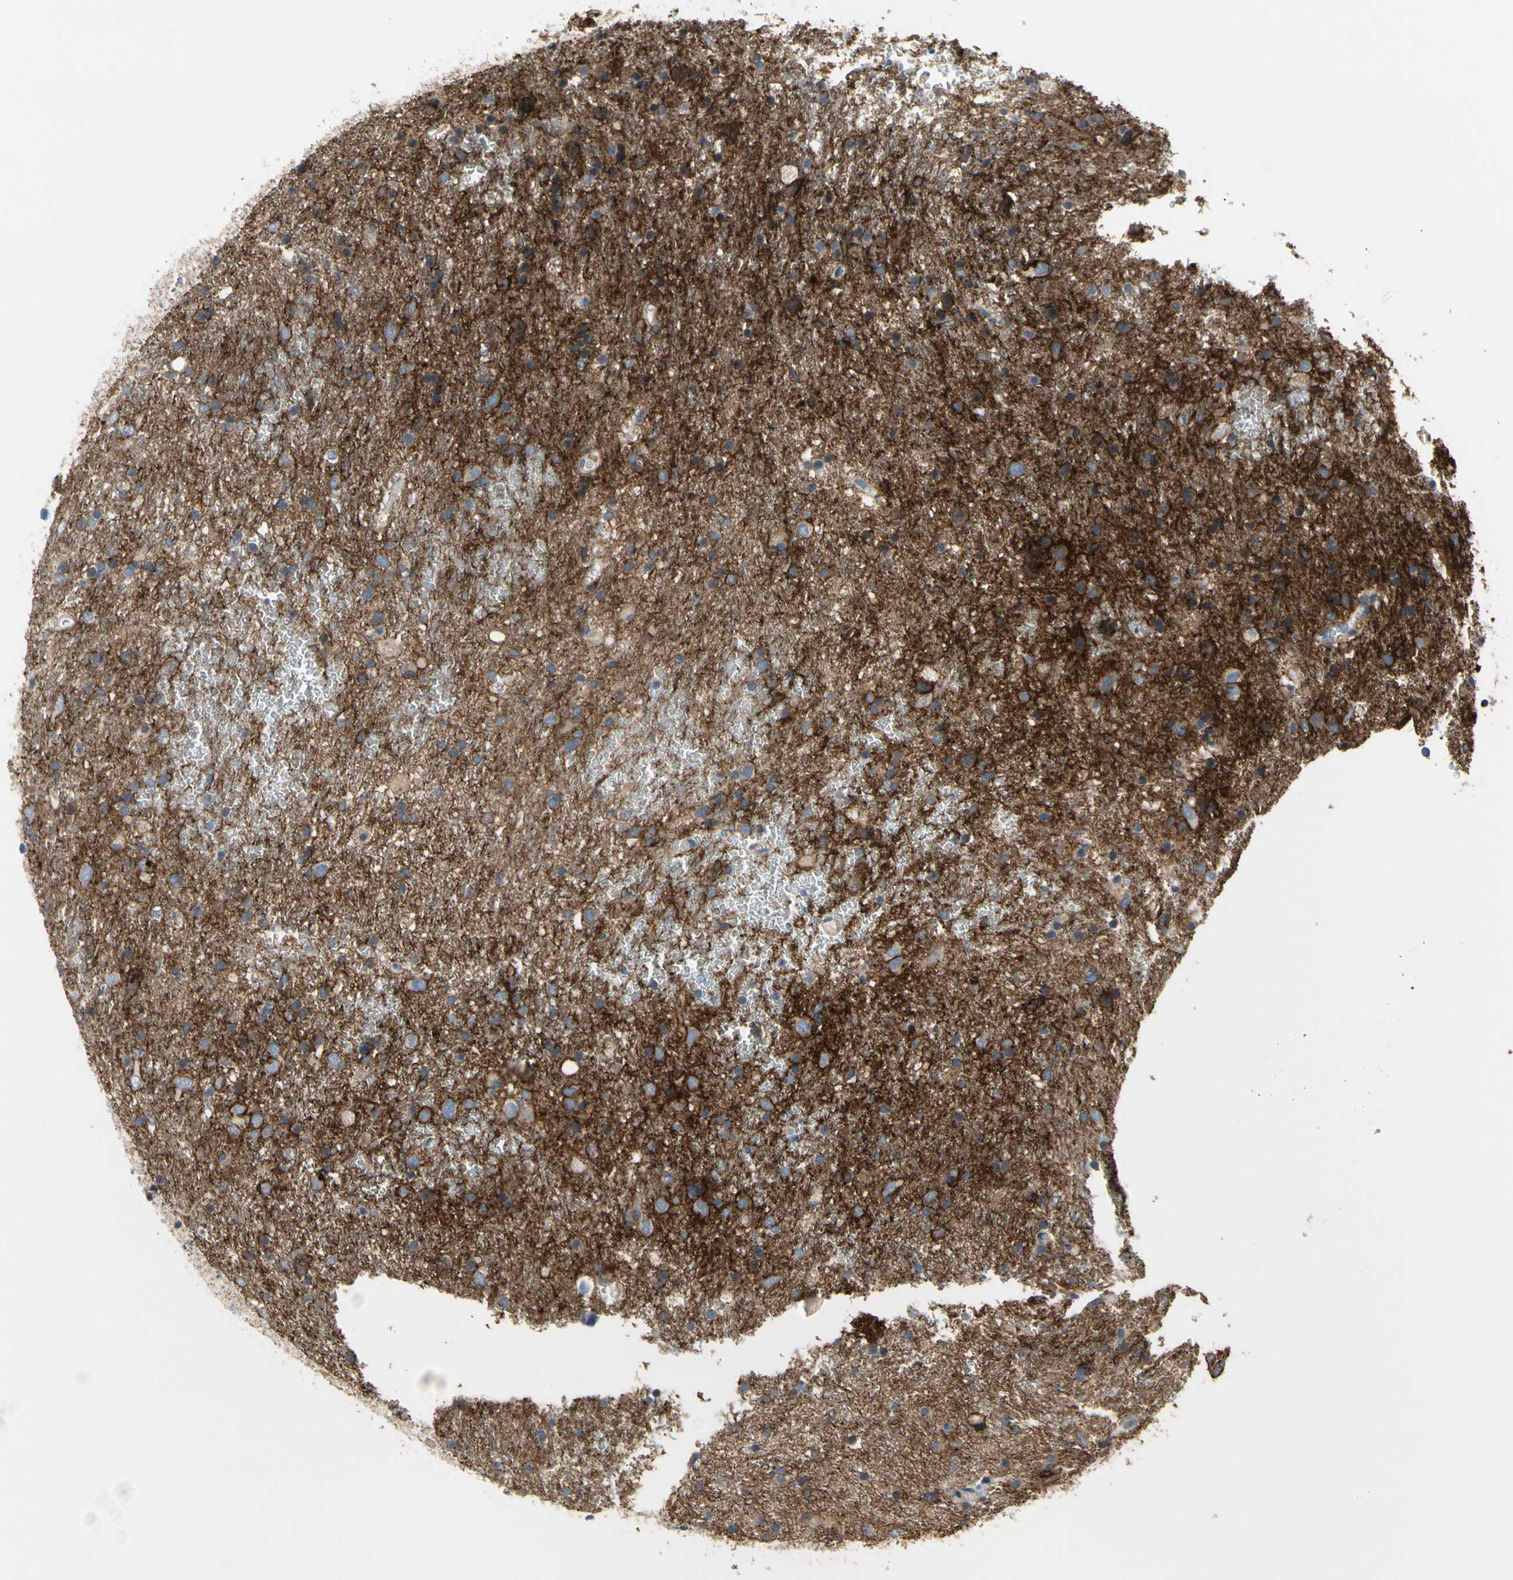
{"staining": {"intensity": "negative", "quantity": "none", "location": "none"}, "tissue": "glioma", "cell_type": "Tumor cells", "image_type": "cancer", "snomed": [{"axis": "morphology", "description": "Glioma, malignant, Low grade"}, {"axis": "topography", "description": "Brain"}], "caption": "Micrograph shows no protein expression in tumor cells of low-grade glioma (malignant) tissue.", "gene": "NFASC", "patient": {"sex": "male", "age": 77}}